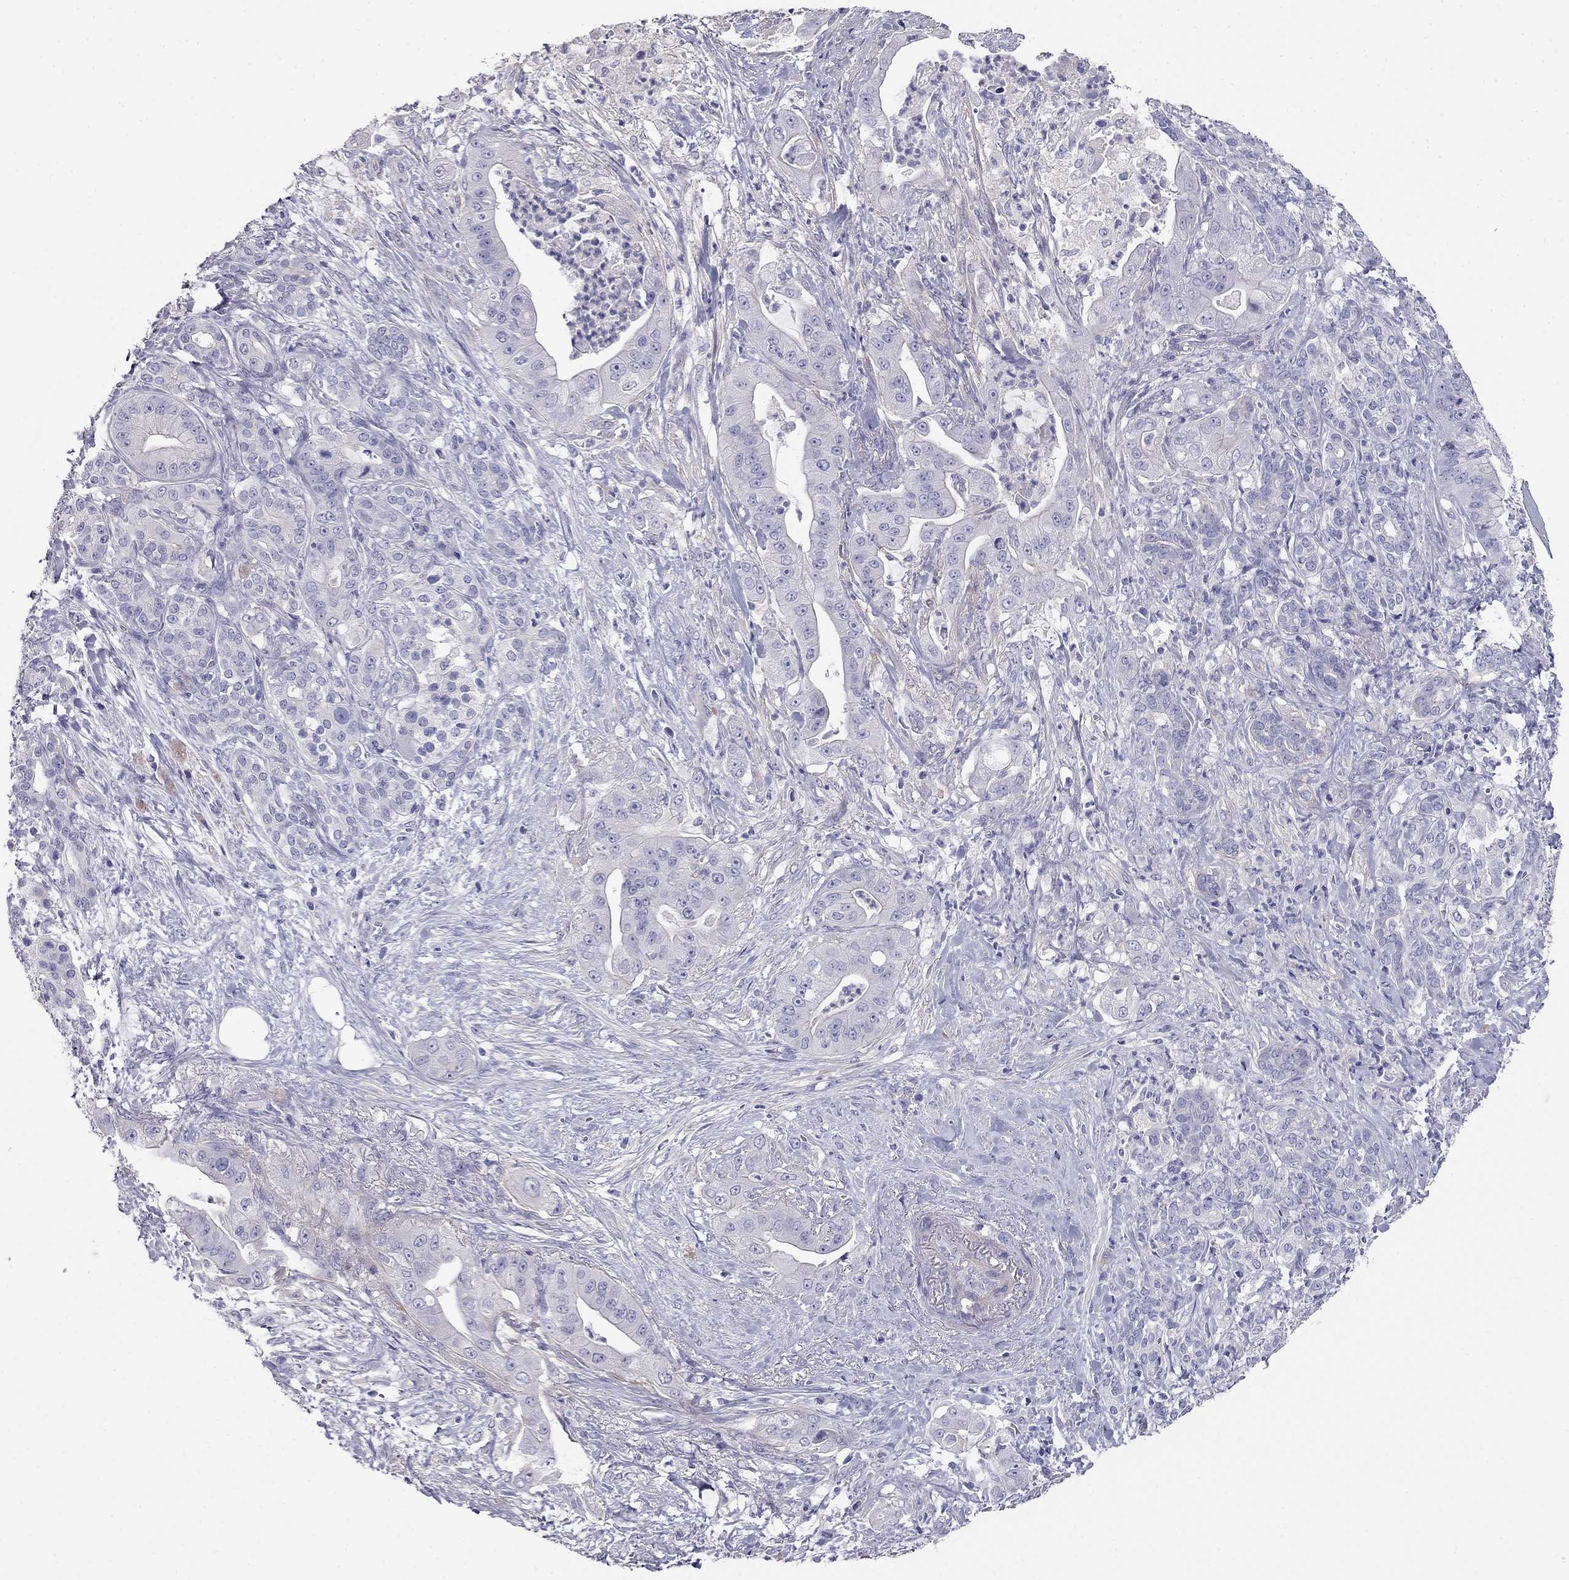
{"staining": {"intensity": "negative", "quantity": "none", "location": "none"}, "tissue": "pancreatic cancer", "cell_type": "Tumor cells", "image_type": "cancer", "snomed": [{"axis": "morphology", "description": "Normal tissue, NOS"}, {"axis": "morphology", "description": "Inflammation, NOS"}, {"axis": "morphology", "description": "Adenocarcinoma, NOS"}, {"axis": "topography", "description": "Pancreas"}], "caption": "The photomicrograph exhibits no significant staining in tumor cells of pancreatic adenocarcinoma.", "gene": "LY6H", "patient": {"sex": "male", "age": 57}}